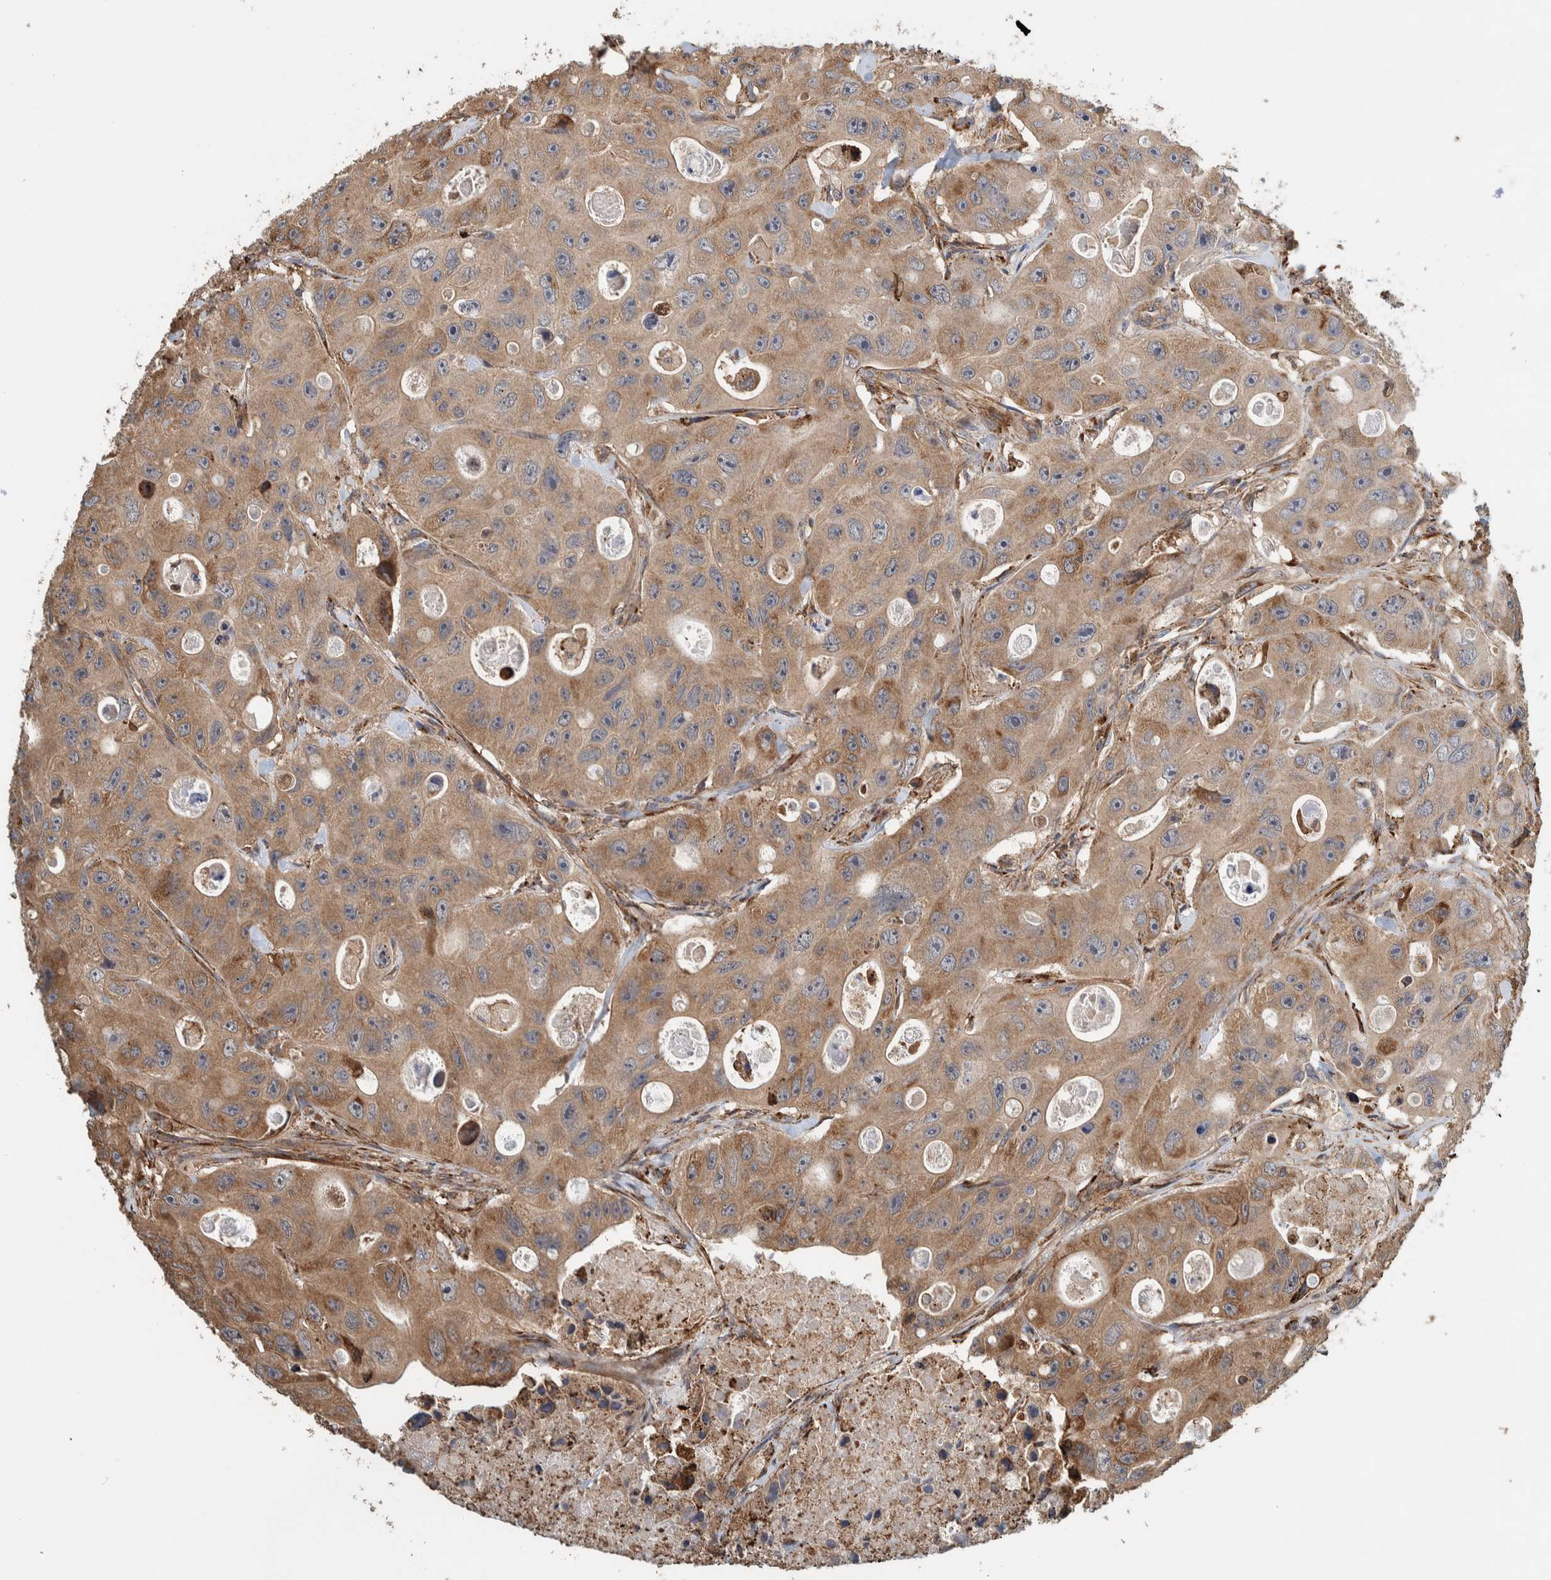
{"staining": {"intensity": "moderate", "quantity": ">75%", "location": "cytoplasmic/membranous"}, "tissue": "colorectal cancer", "cell_type": "Tumor cells", "image_type": "cancer", "snomed": [{"axis": "morphology", "description": "Adenocarcinoma, NOS"}, {"axis": "topography", "description": "Colon"}], "caption": "Tumor cells exhibit medium levels of moderate cytoplasmic/membranous staining in approximately >75% of cells in human colorectal adenocarcinoma.", "gene": "PLA2G3", "patient": {"sex": "female", "age": 46}}